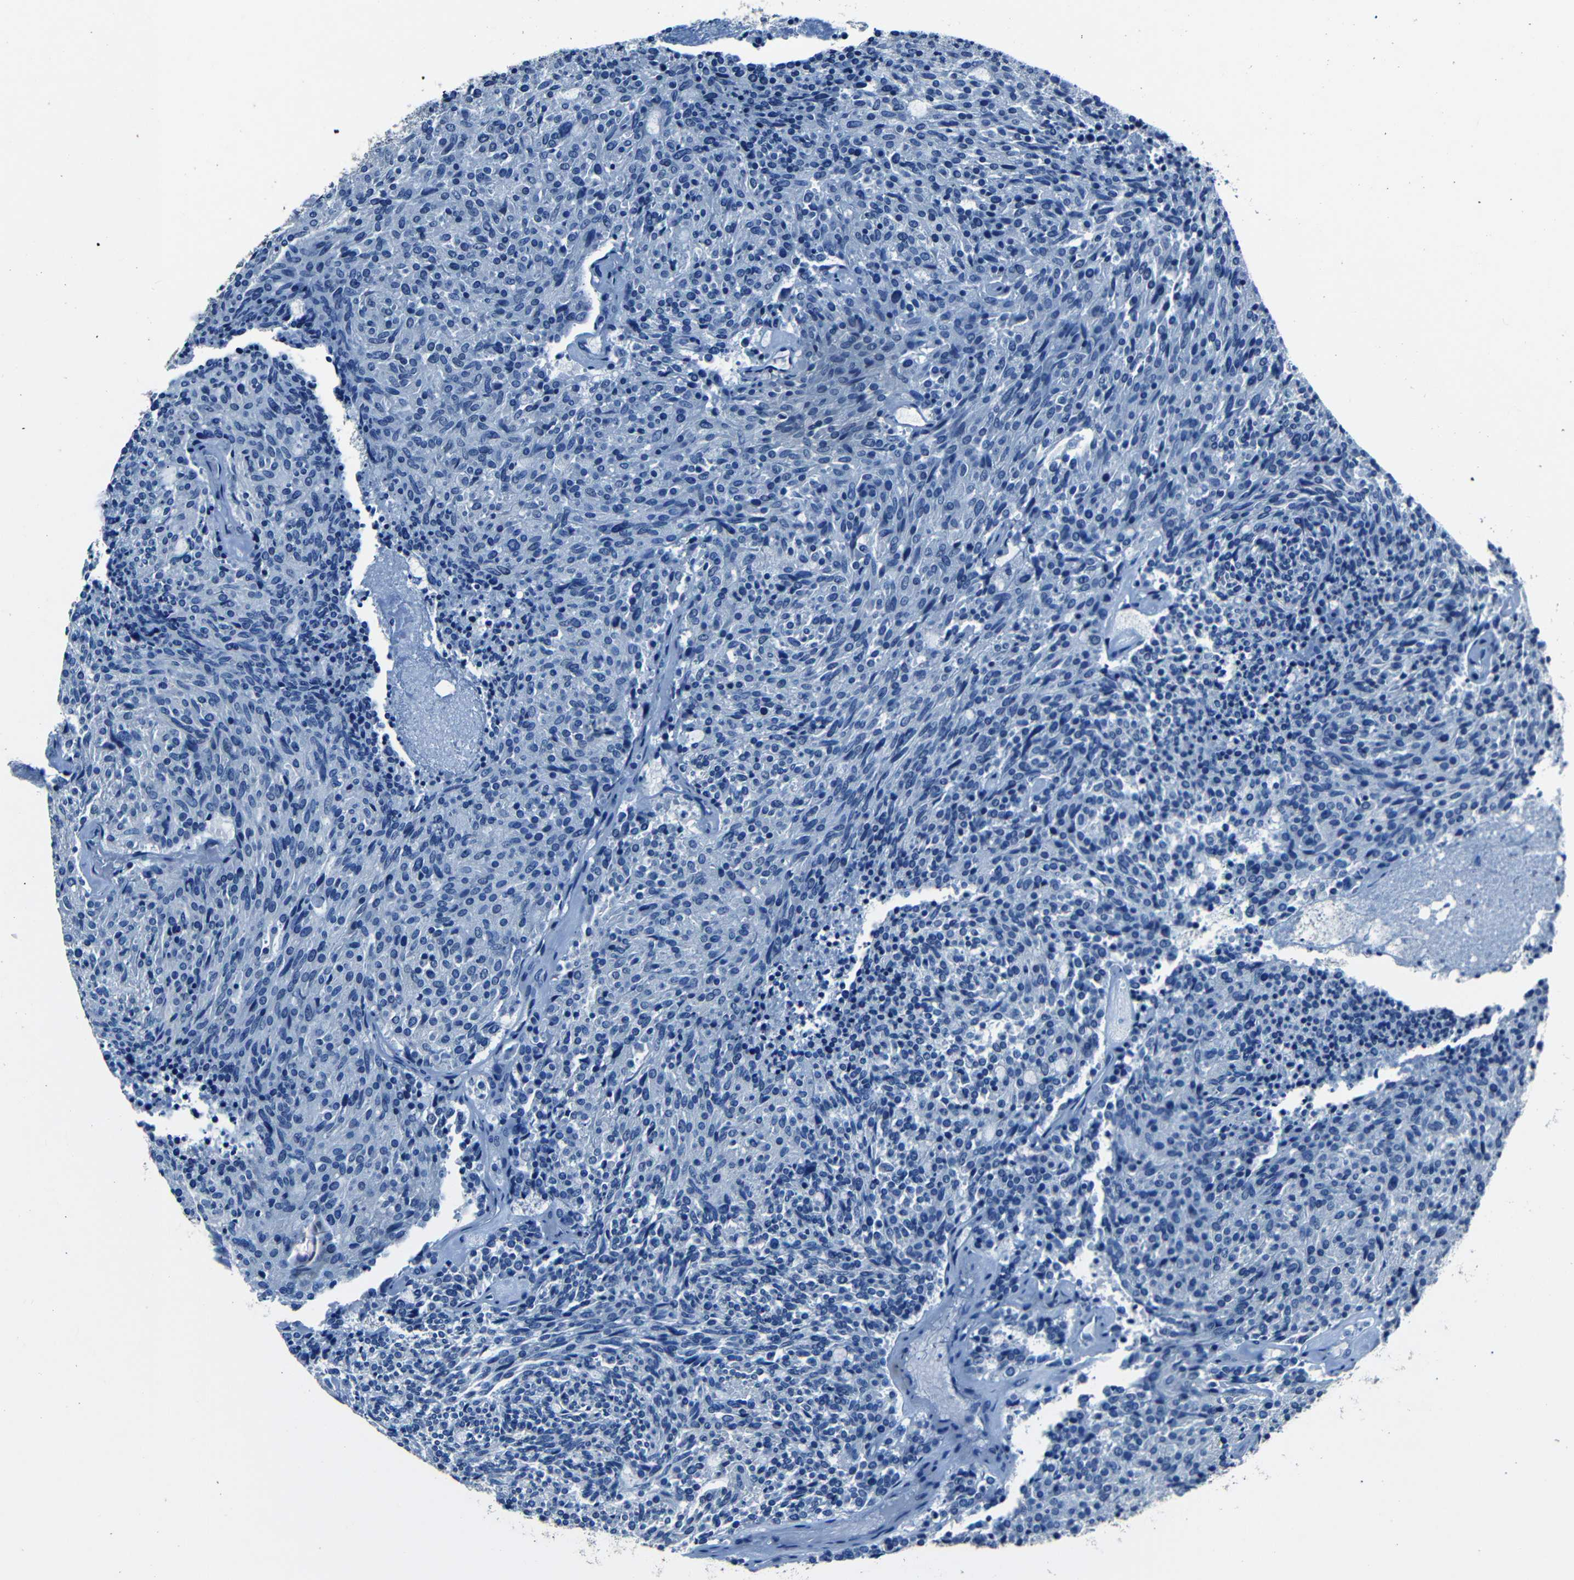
{"staining": {"intensity": "negative", "quantity": "none", "location": "none"}, "tissue": "carcinoid", "cell_type": "Tumor cells", "image_type": "cancer", "snomed": [{"axis": "morphology", "description": "Carcinoid, malignant, NOS"}, {"axis": "topography", "description": "Pancreas"}], "caption": "A photomicrograph of carcinoid stained for a protein shows no brown staining in tumor cells. (Brightfield microscopy of DAB (3,3'-diaminobenzidine) immunohistochemistry (IHC) at high magnification).", "gene": "NCMAP", "patient": {"sex": "female", "age": 54}}